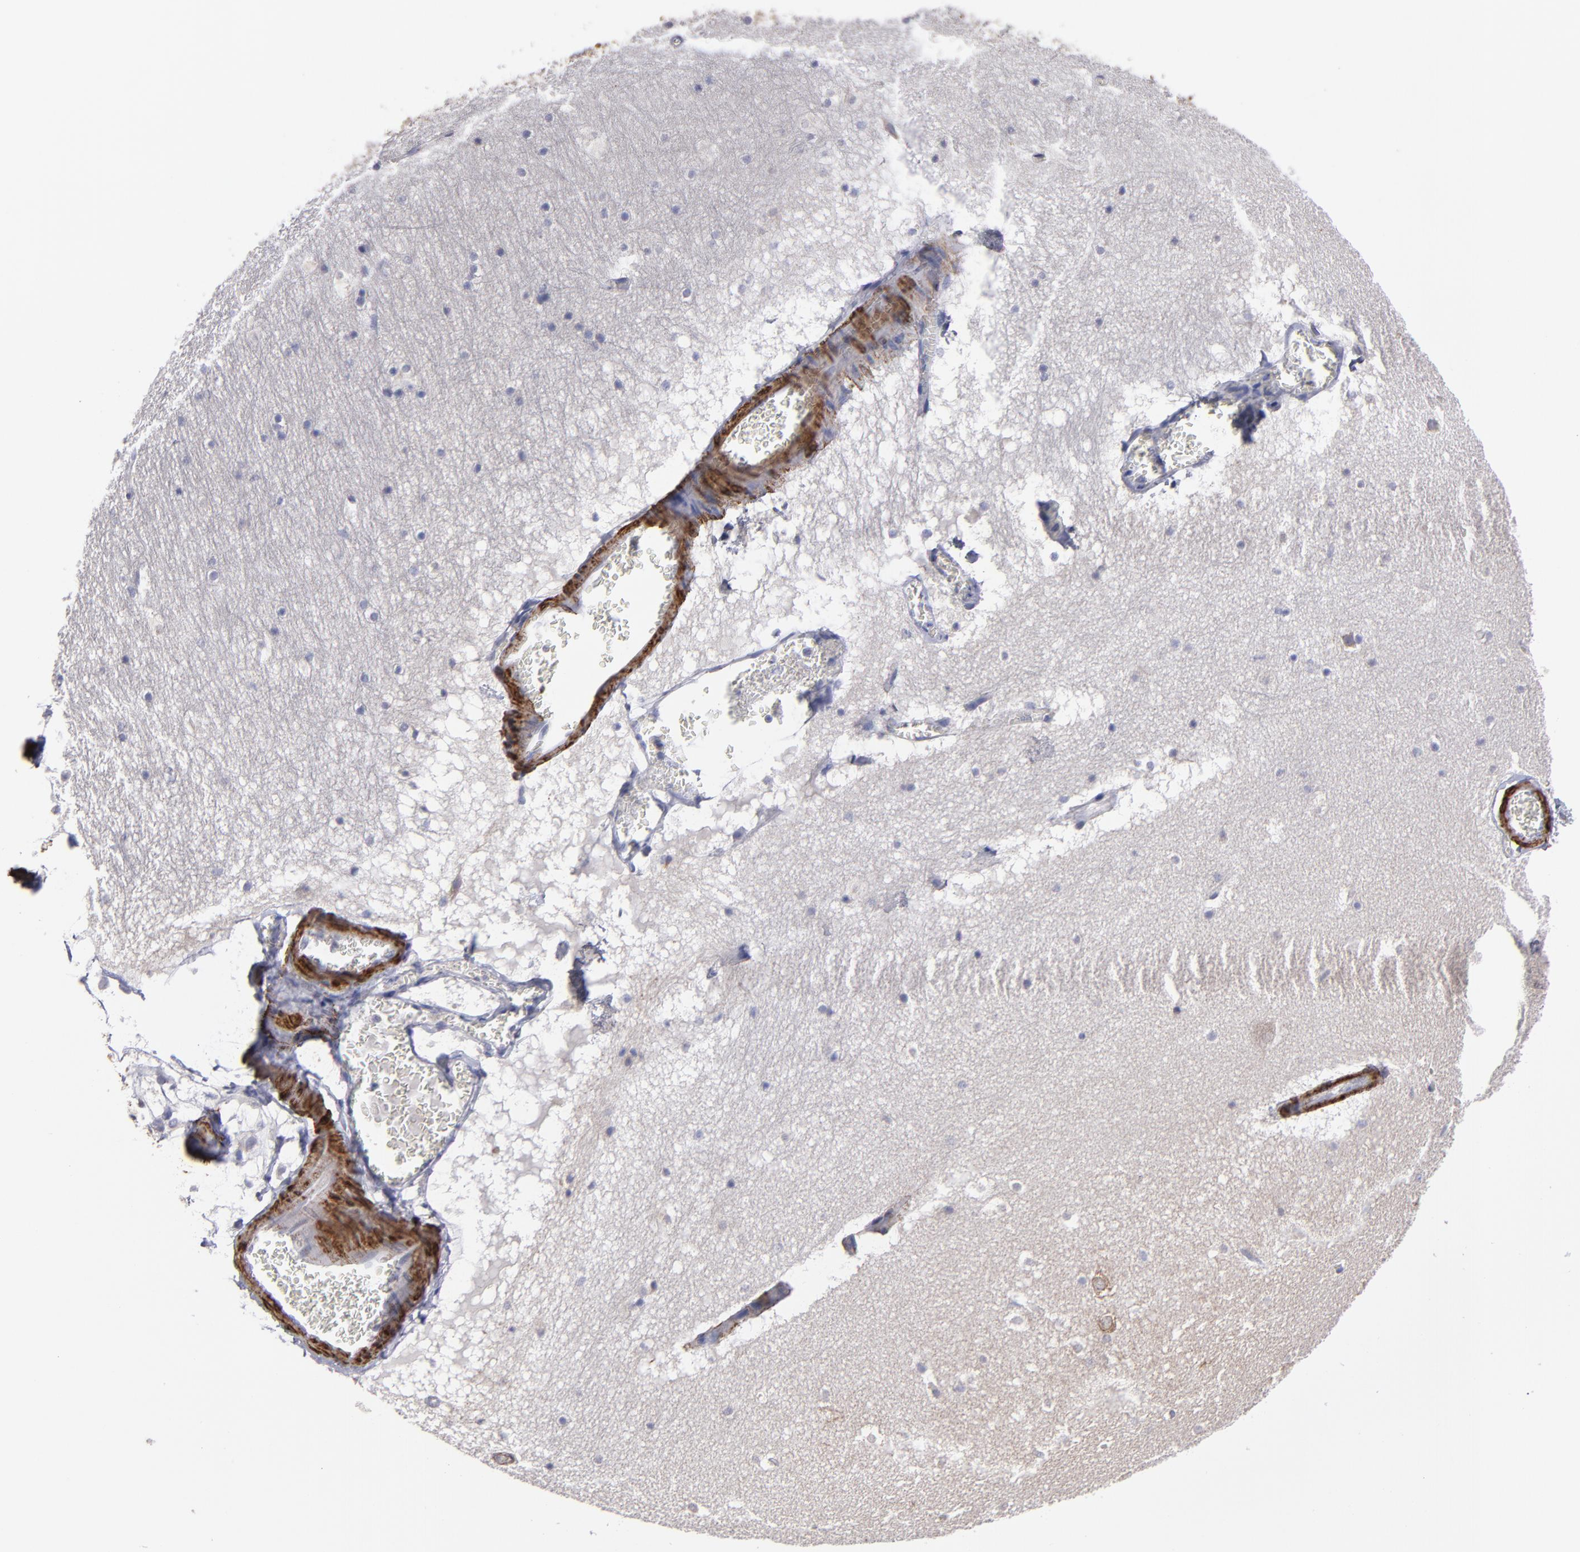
{"staining": {"intensity": "negative", "quantity": "none", "location": "none"}, "tissue": "hippocampus", "cell_type": "Glial cells", "image_type": "normal", "snomed": [{"axis": "morphology", "description": "Normal tissue, NOS"}, {"axis": "topography", "description": "Hippocampus"}], "caption": "A high-resolution image shows immunohistochemistry staining of normal hippocampus, which displays no significant staining in glial cells.", "gene": "SLMAP", "patient": {"sex": "male", "age": 45}}